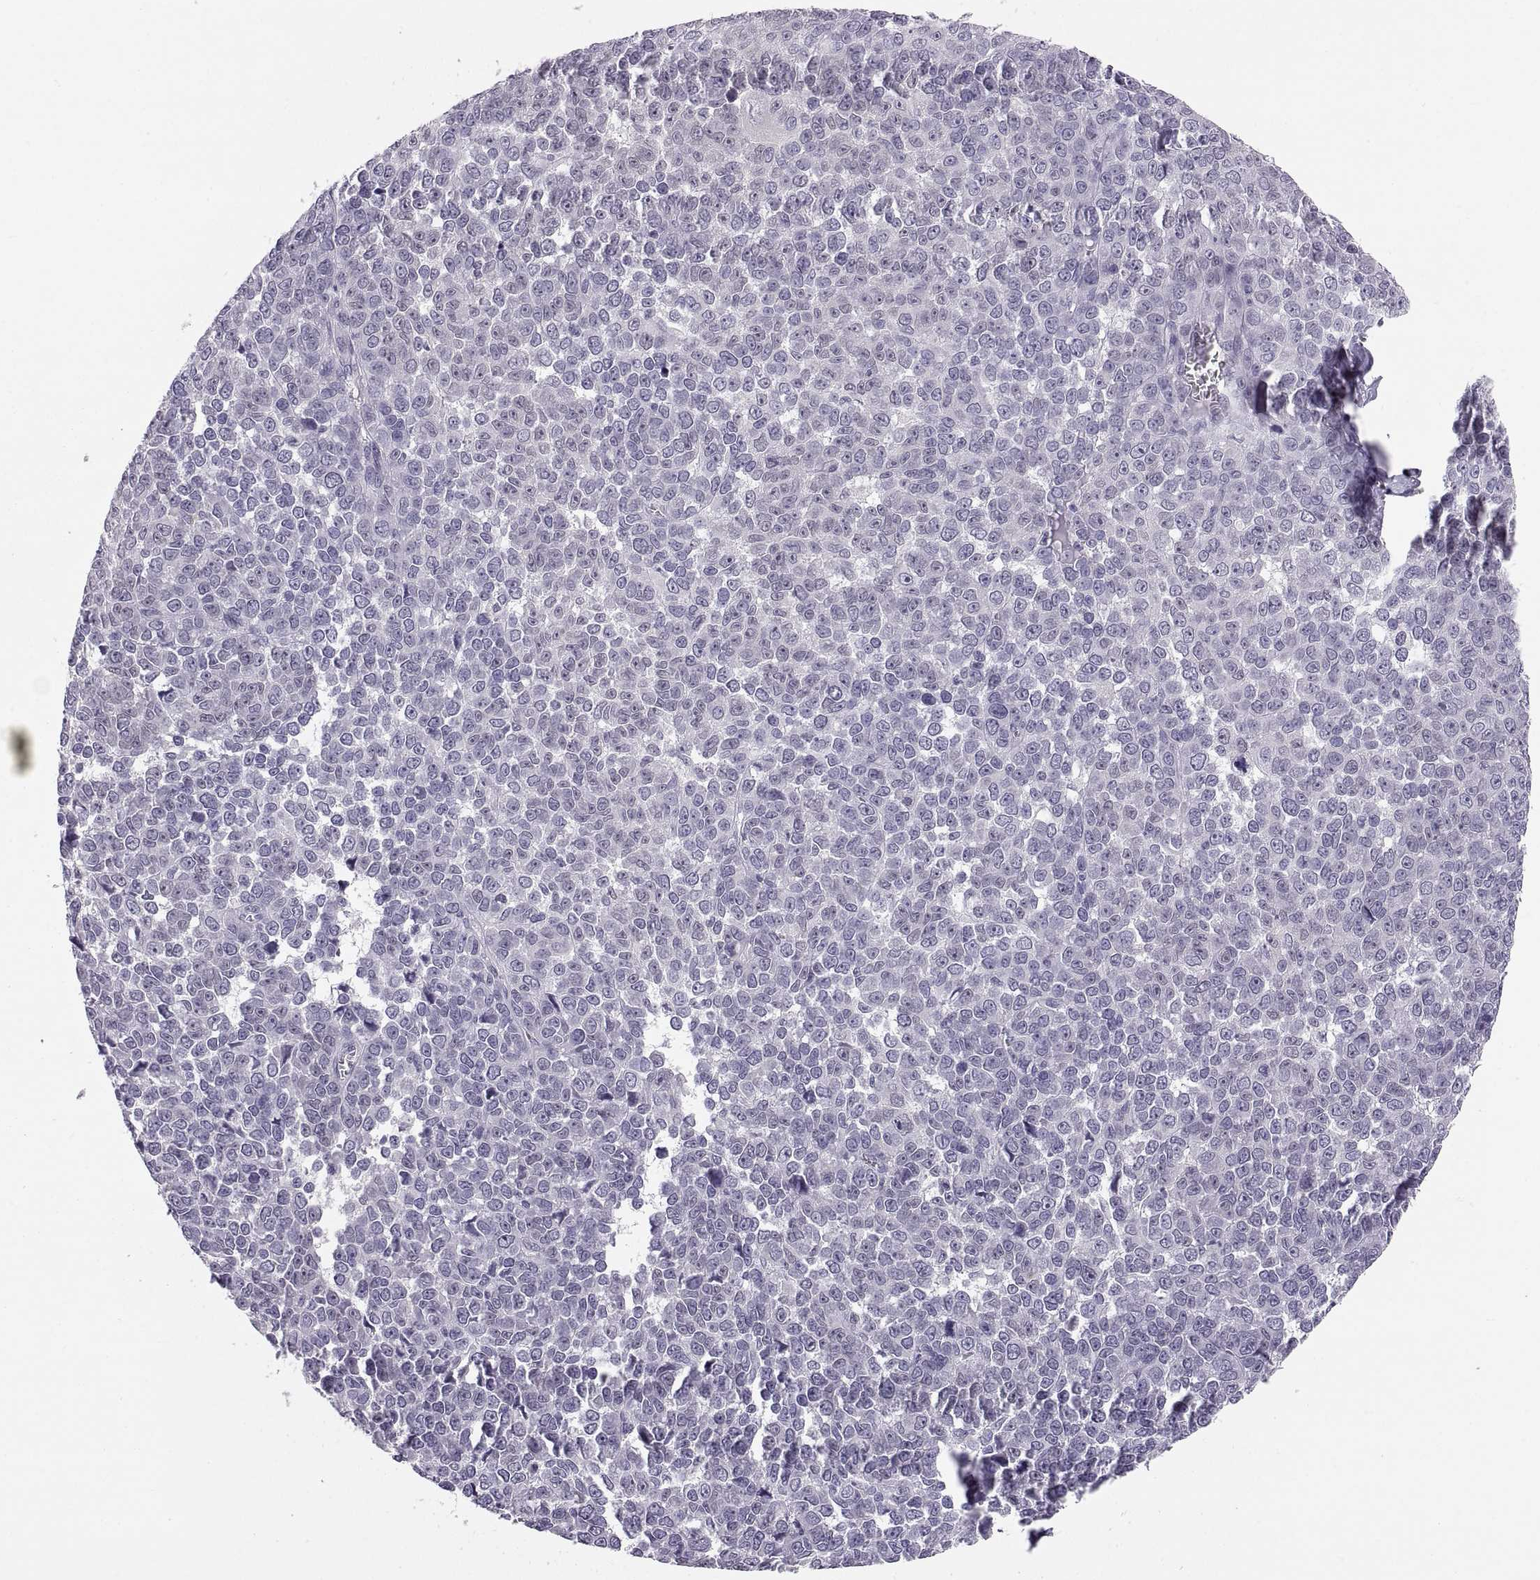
{"staining": {"intensity": "negative", "quantity": "none", "location": "none"}, "tissue": "melanoma", "cell_type": "Tumor cells", "image_type": "cancer", "snomed": [{"axis": "morphology", "description": "Malignant melanoma, NOS"}, {"axis": "topography", "description": "Skin"}], "caption": "An image of human melanoma is negative for staining in tumor cells.", "gene": "ADH6", "patient": {"sex": "female", "age": 95}}